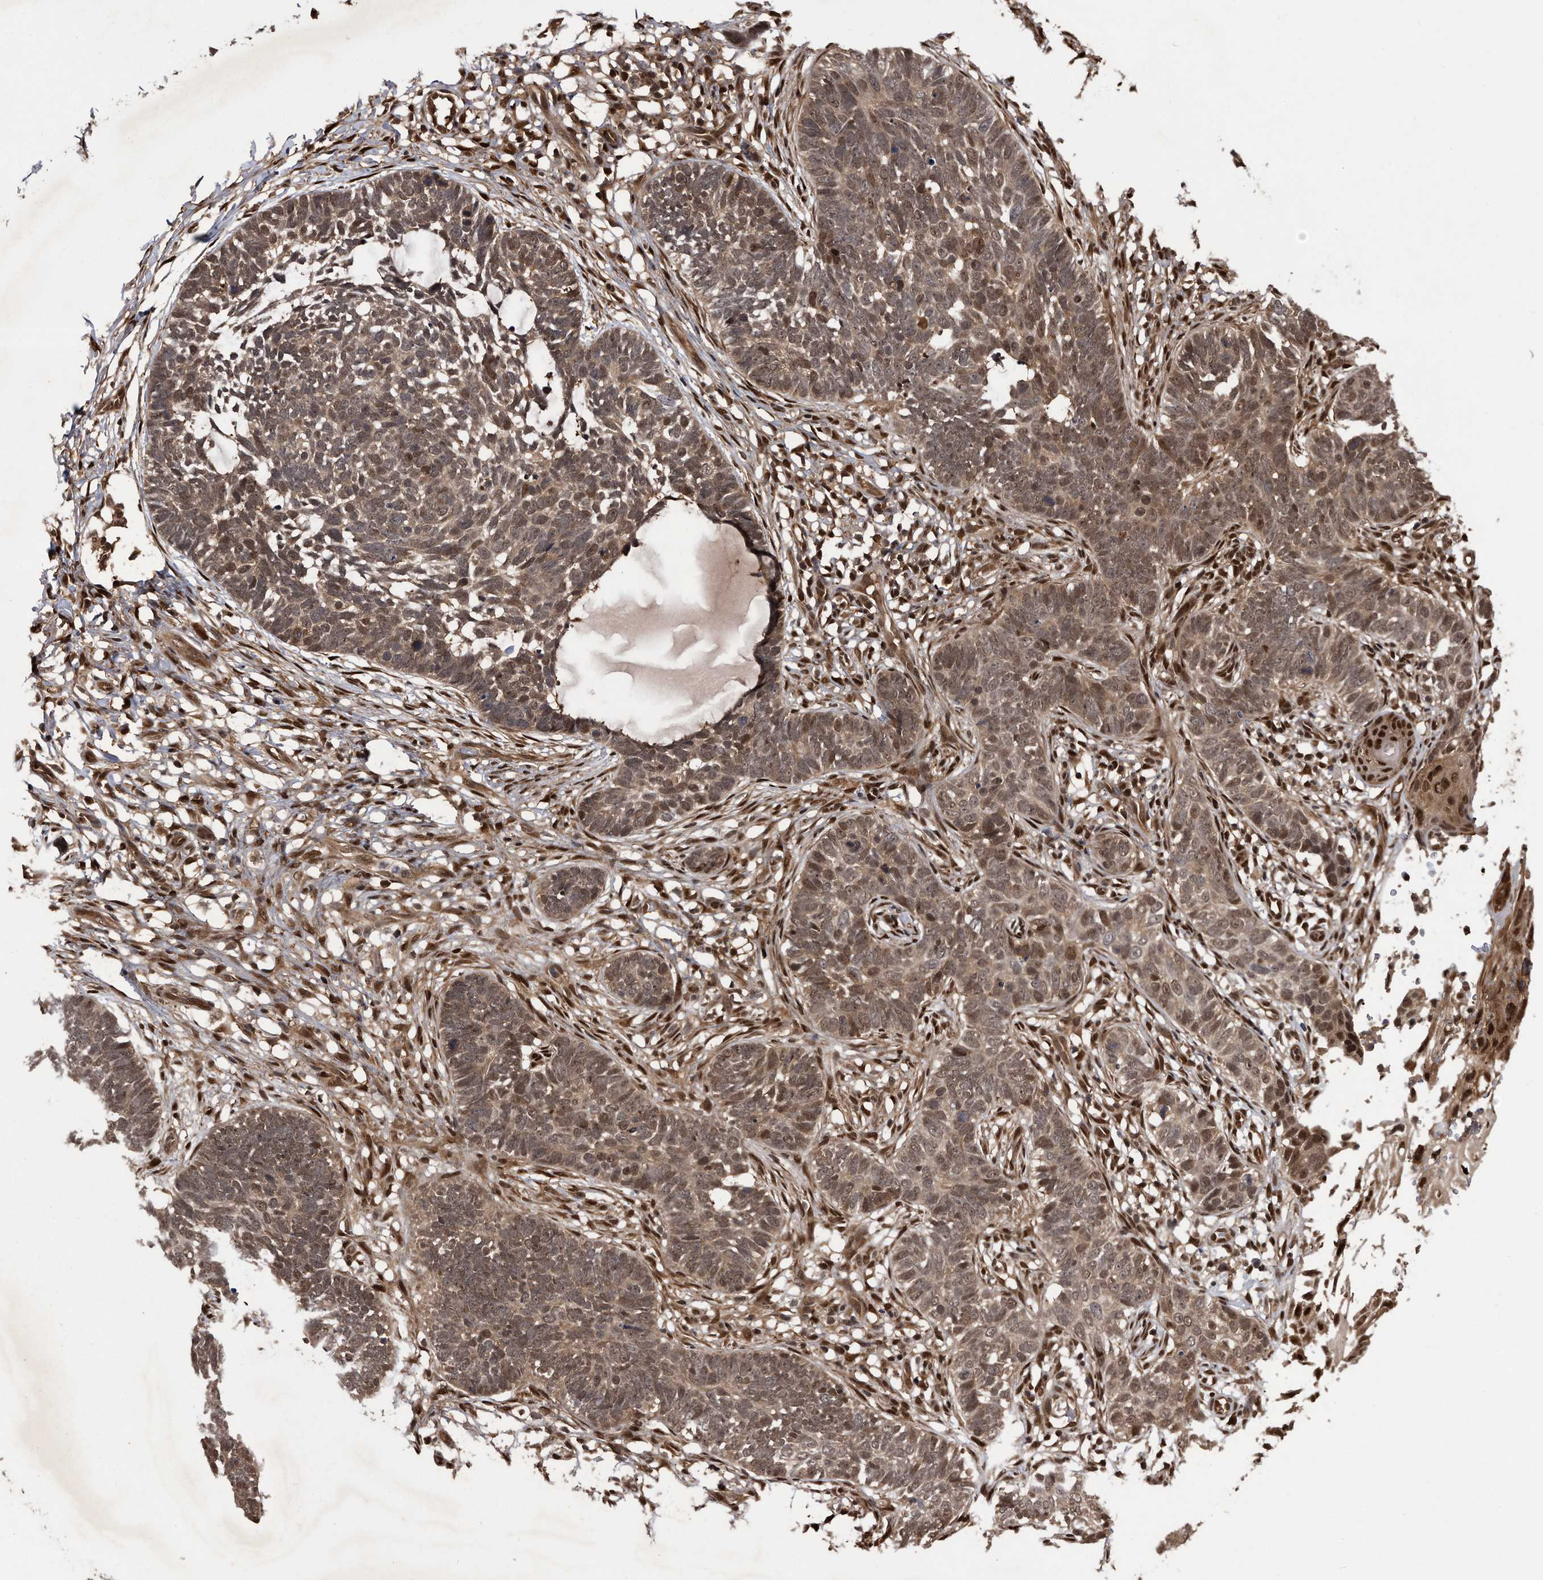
{"staining": {"intensity": "moderate", "quantity": ">75%", "location": "cytoplasmic/membranous,nuclear"}, "tissue": "skin cancer", "cell_type": "Tumor cells", "image_type": "cancer", "snomed": [{"axis": "morphology", "description": "Normal tissue, NOS"}, {"axis": "morphology", "description": "Basal cell carcinoma"}, {"axis": "topography", "description": "Skin"}], "caption": "Brown immunohistochemical staining in human basal cell carcinoma (skin) exhibits moderate cytoplasmic/membranous and nuclear staining in approximately >75% of tumor cells. The protein is shown in brown color, while the nuclei are stained blue.", "gene": "RAD23B", "patient": {"sex": "male", "age": 77}}